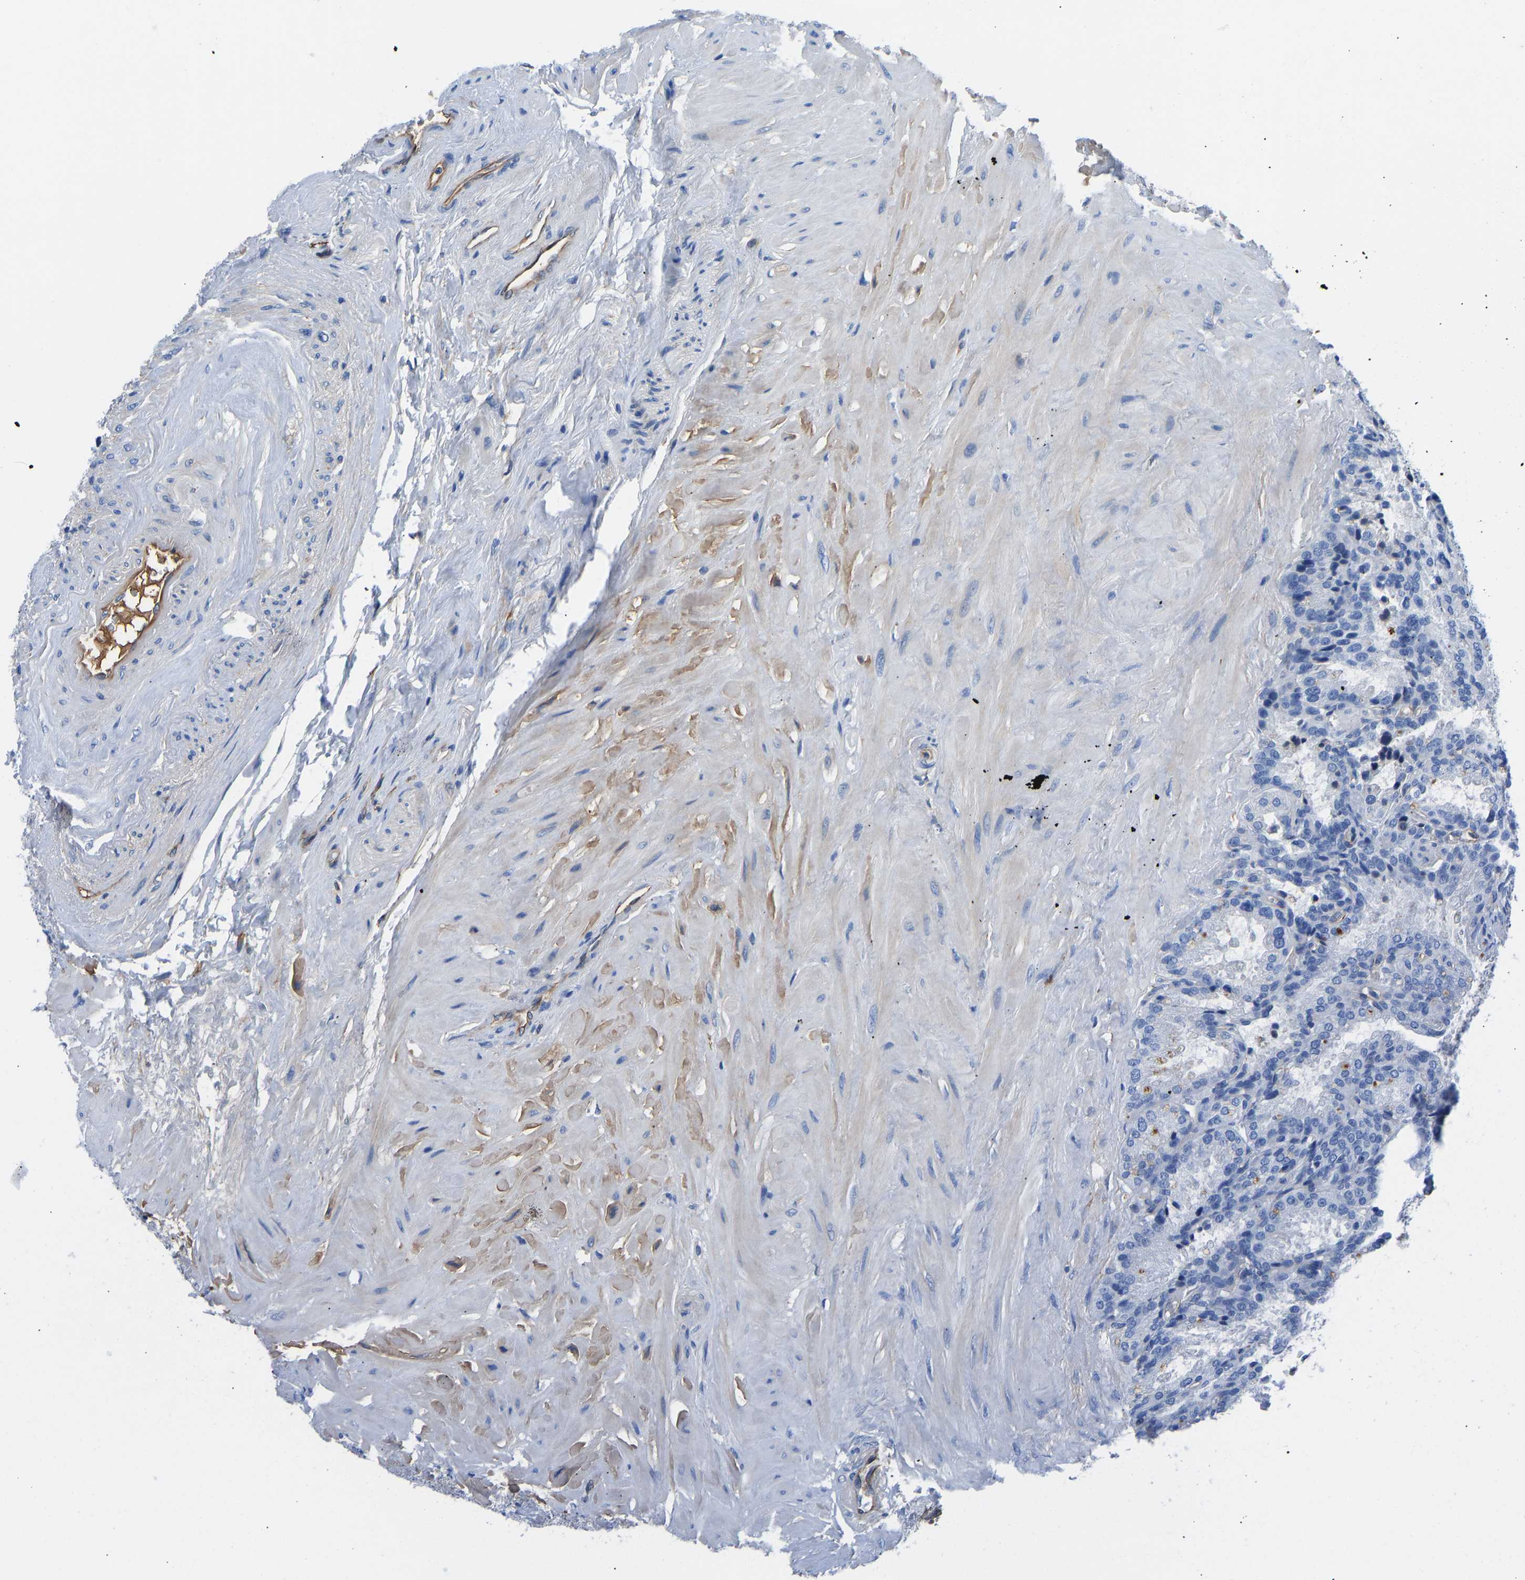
{"staining": {"intensity": "negative", "quantity": "none", "location": "none"}, "tissue": "seminal vesicle", "cell_type": "Glandular cells", "image_type": "normal", "snomed": [{"axis": "morphology", "description": "Normal tissue, NOS"}, {"axis": "topography", "description": "Seminal veicle"}], "caption": "Histopathology image shows no significant protein positivity in glandular cells of unremarkable seminal vesicle. Brightfield microscopy of IHC stained with DAB (brown) and hematoxylin (blue), captured at high magnification.", "gene": "HSPG2", "patient": {"sex": "male", "age": 46}}